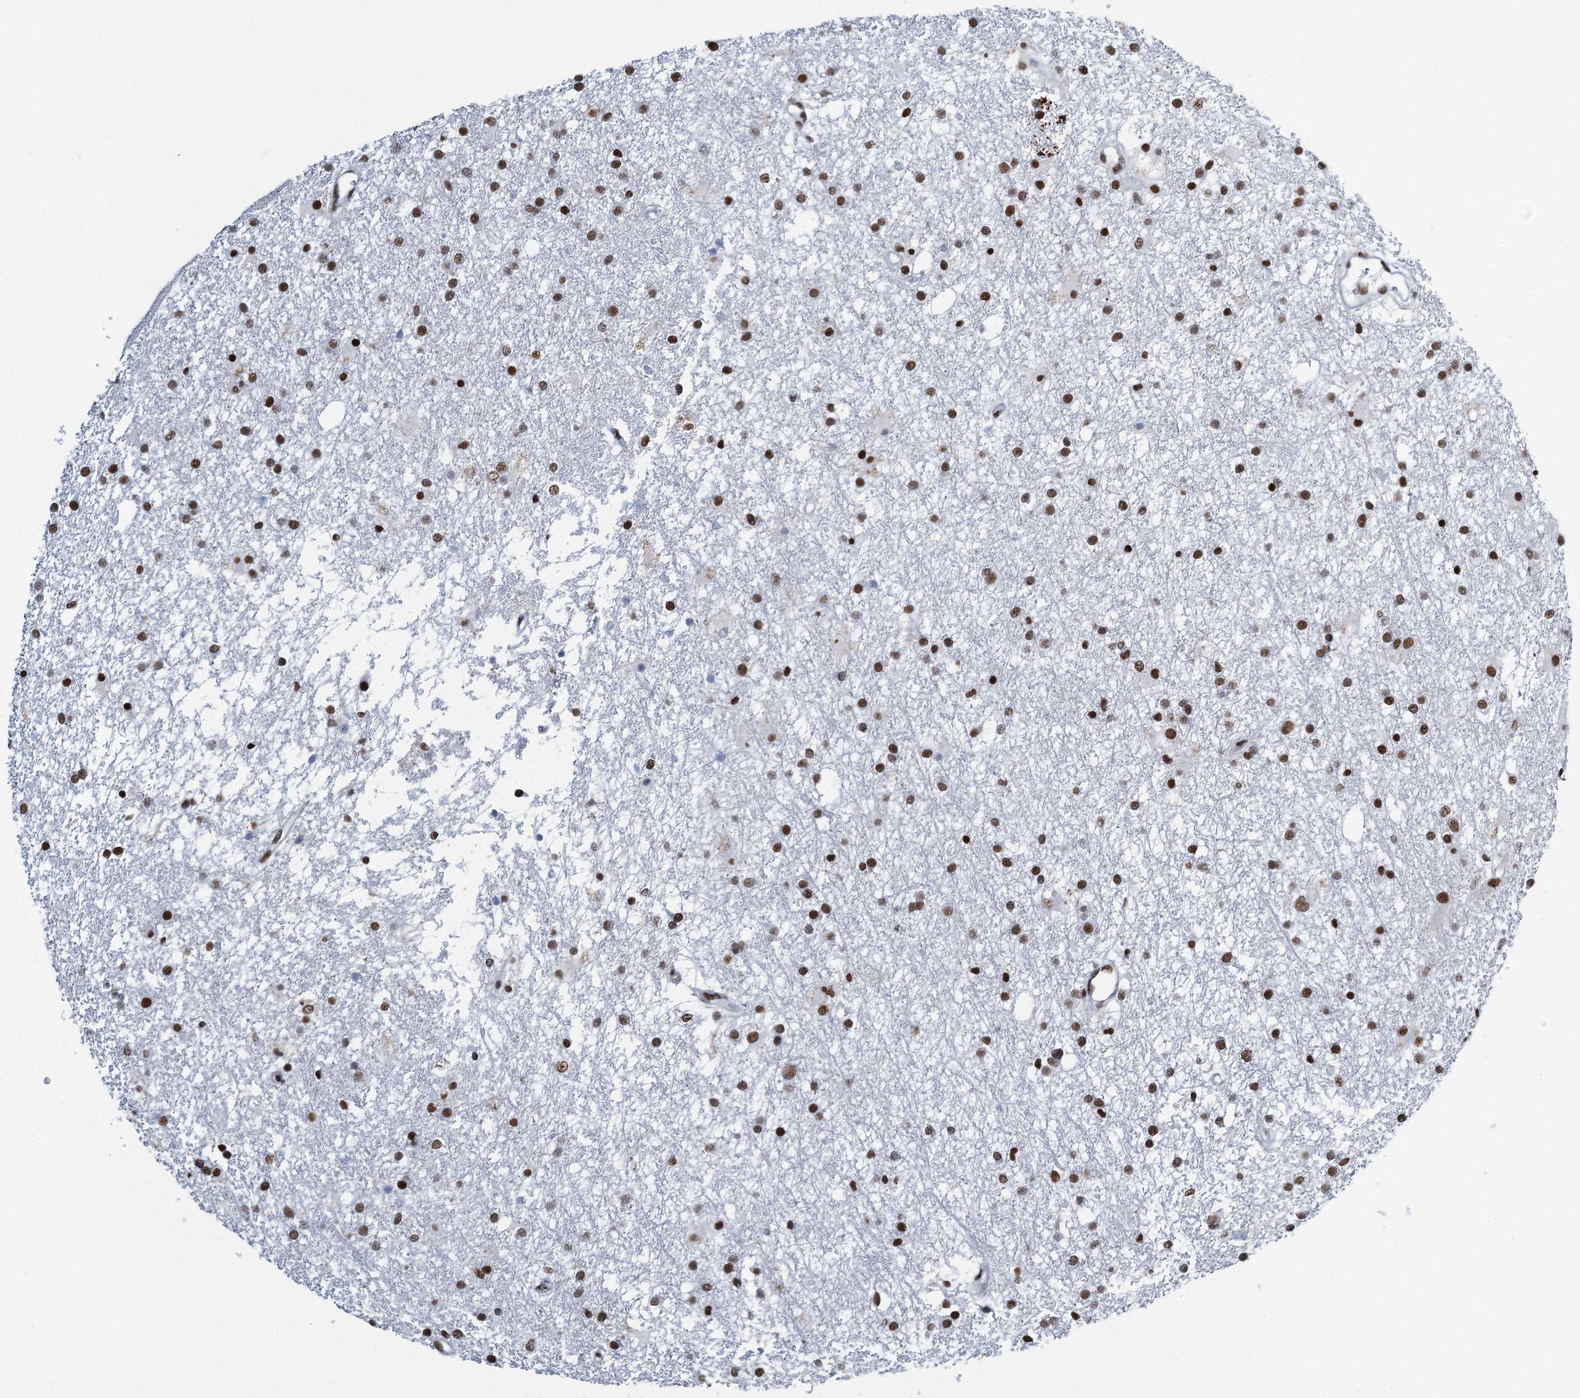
{"staining": {"intensity": "moderate", "quantity": ">75%", "location": "nuclear"}, "tissue": "glioma", "cell_type": "Tumor cells", "image_type": "cancer", "snomed": [{"axis": "morphology", "description": "Glioma, malignant, High grade"}, {"axis": "topography", "description": "Brain"}], "caption": "Glioma tissue demonstrates moderate nuclear staining in about >75% of tumor cells, visualized by immunohistochemistry.", "gene": "HNRNPUL2", "patient": {"sex": "male", "age": 77}}